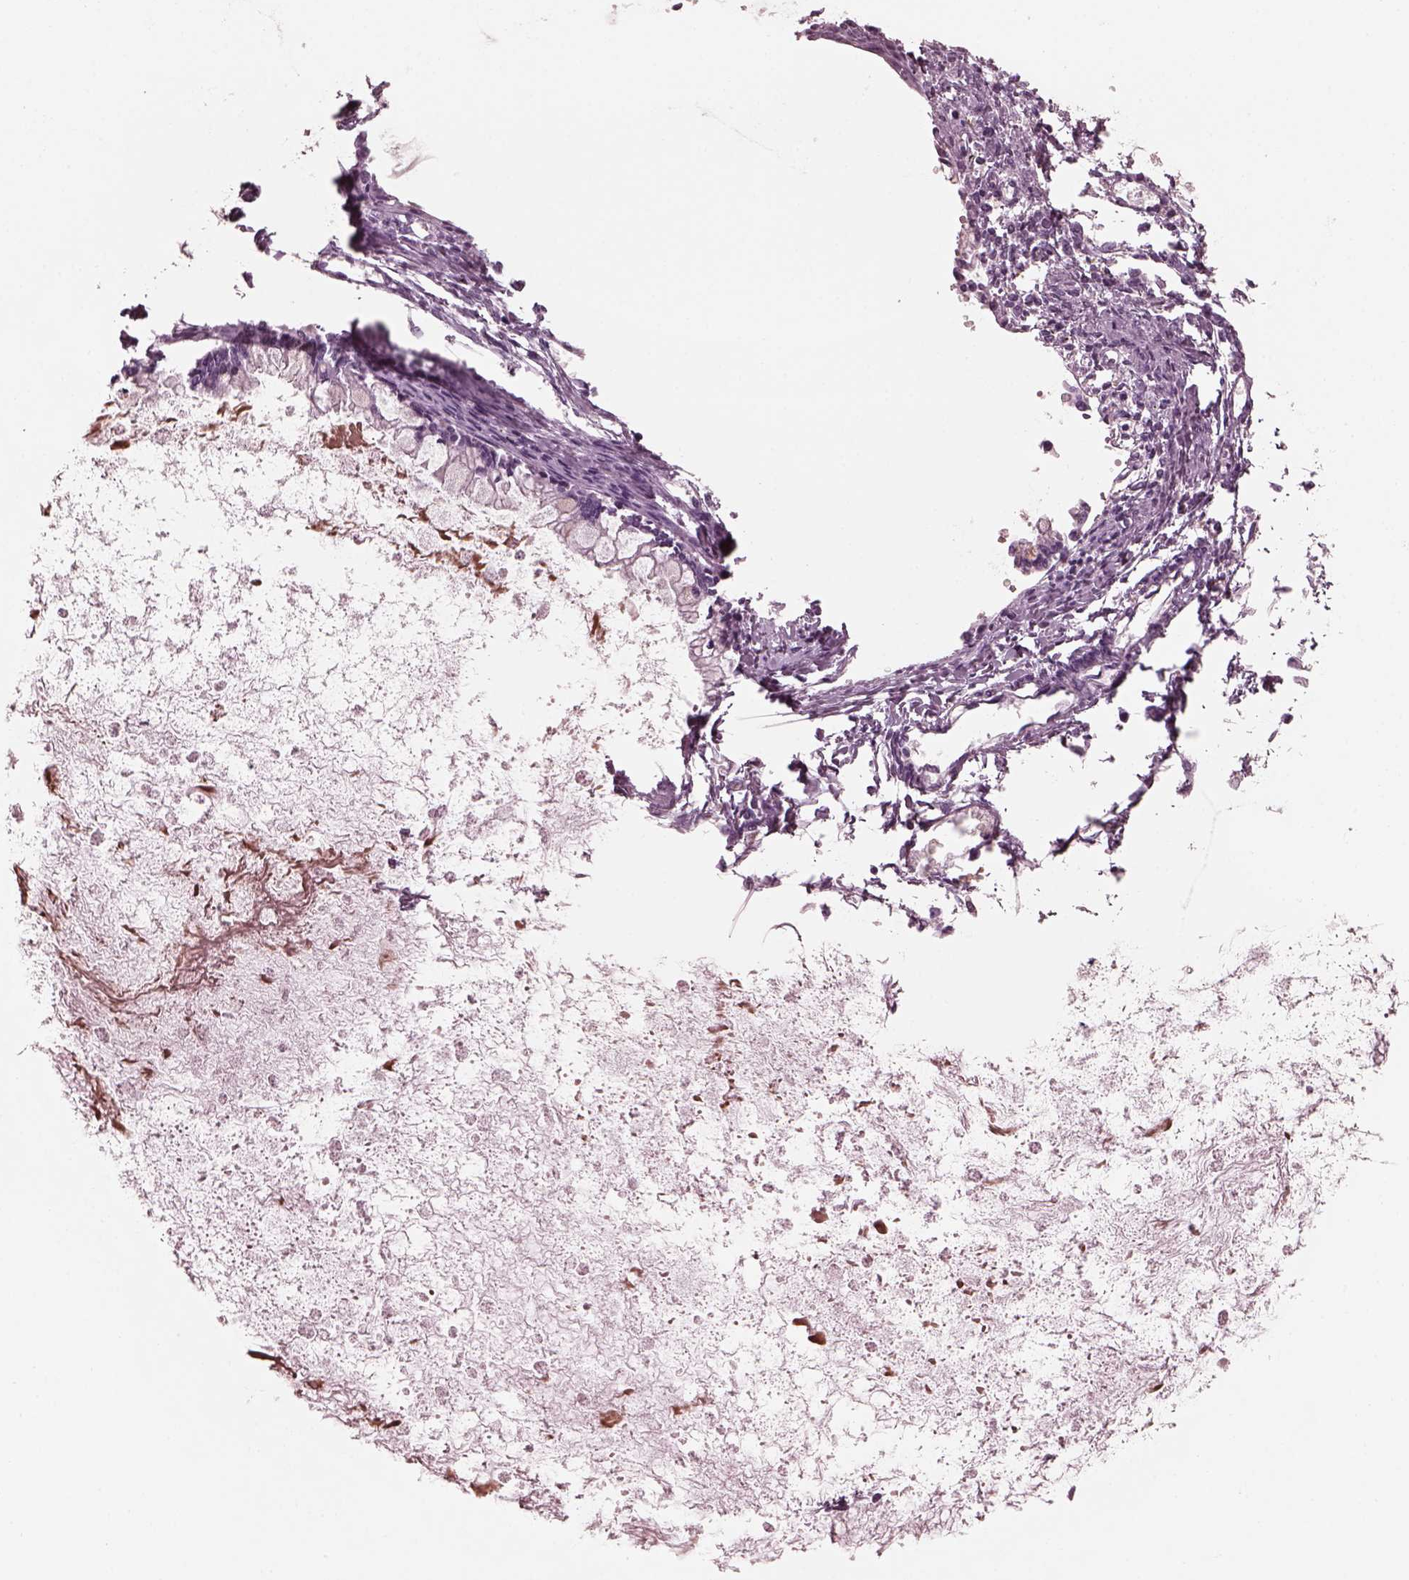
{"staining": {"intensity": "negative", "quantity": "none", "location": "none"}, "tissue": "ovarian cancer", "cell_type": "Tumor cells", "image_type": "cancer", "snomed": [{"axis": "morphology", "description": "Cystadenocarcinoma, mucinous, NOS"}, {"axis": "topography", "description": "Ovary"}], "caption": "Tumor cells show no significant protein staining in mucinous cystadenocarcinoma (ovarian). The staining is performed using DAB brown chromogen with nuclei counter-stained in using hematoxylin.", "gene": "CGA", "patient": {"sex": "female", "age": 67}}